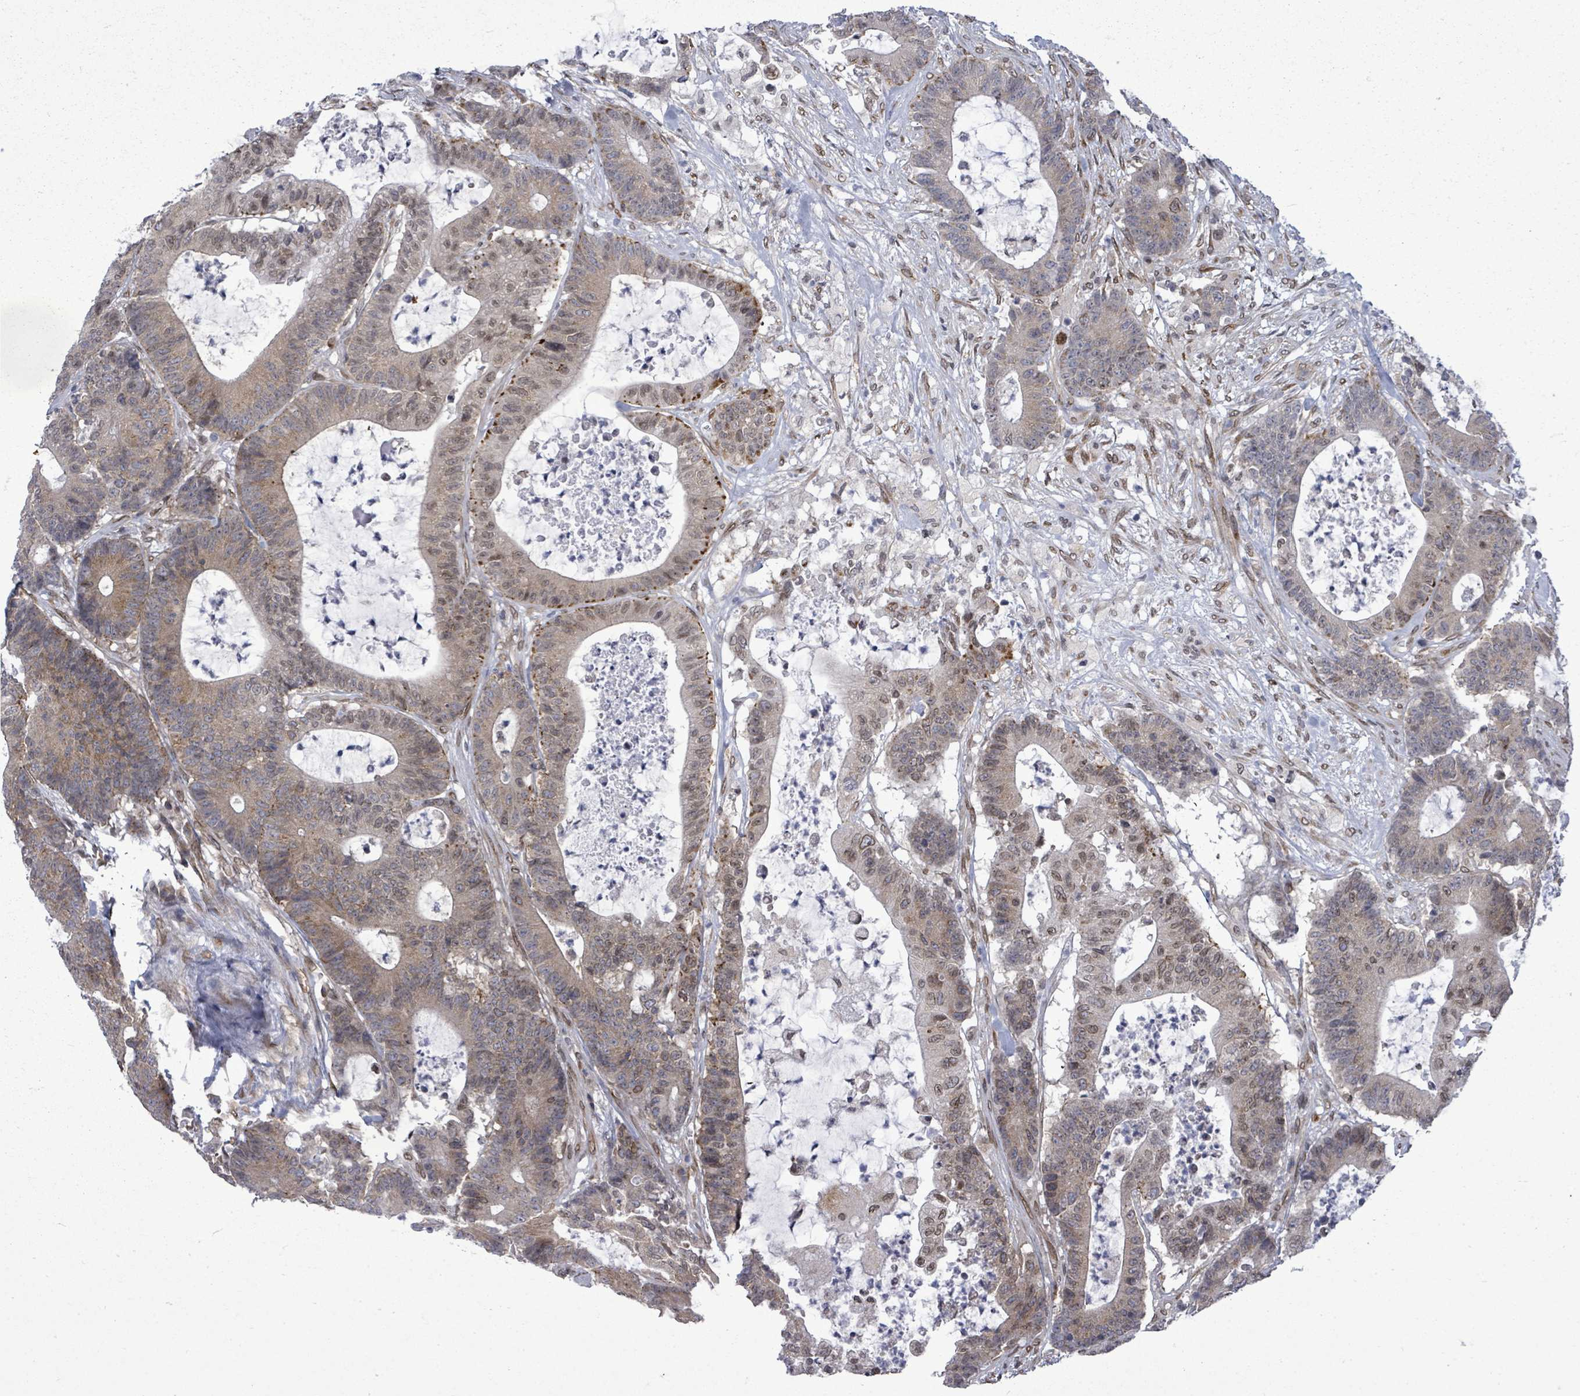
{"staining": {"intensity": "moderate", "quantity": "25%-75%", "location": "cytoplasmic/membranous,nuclear"}, "tissue": "colorectal cancer", "cell_type": "Tumor cells", "image_type": "cancer", "snomed": [{"axis": "morphology", "description": "Adenocarcinoma, NOS"}, {"axis": "topography", "description": "Colon"}], "caption": "Approximately 25%-75% of tumor cells in adenocarcinoma (colorectal) display moderate cytoplasmic/membranous and nuclear protein expression as visualized by brown immunohistochemical staining.", "gene": "ARFGAP1", "patient": {"sex": "female", "age": 84}}